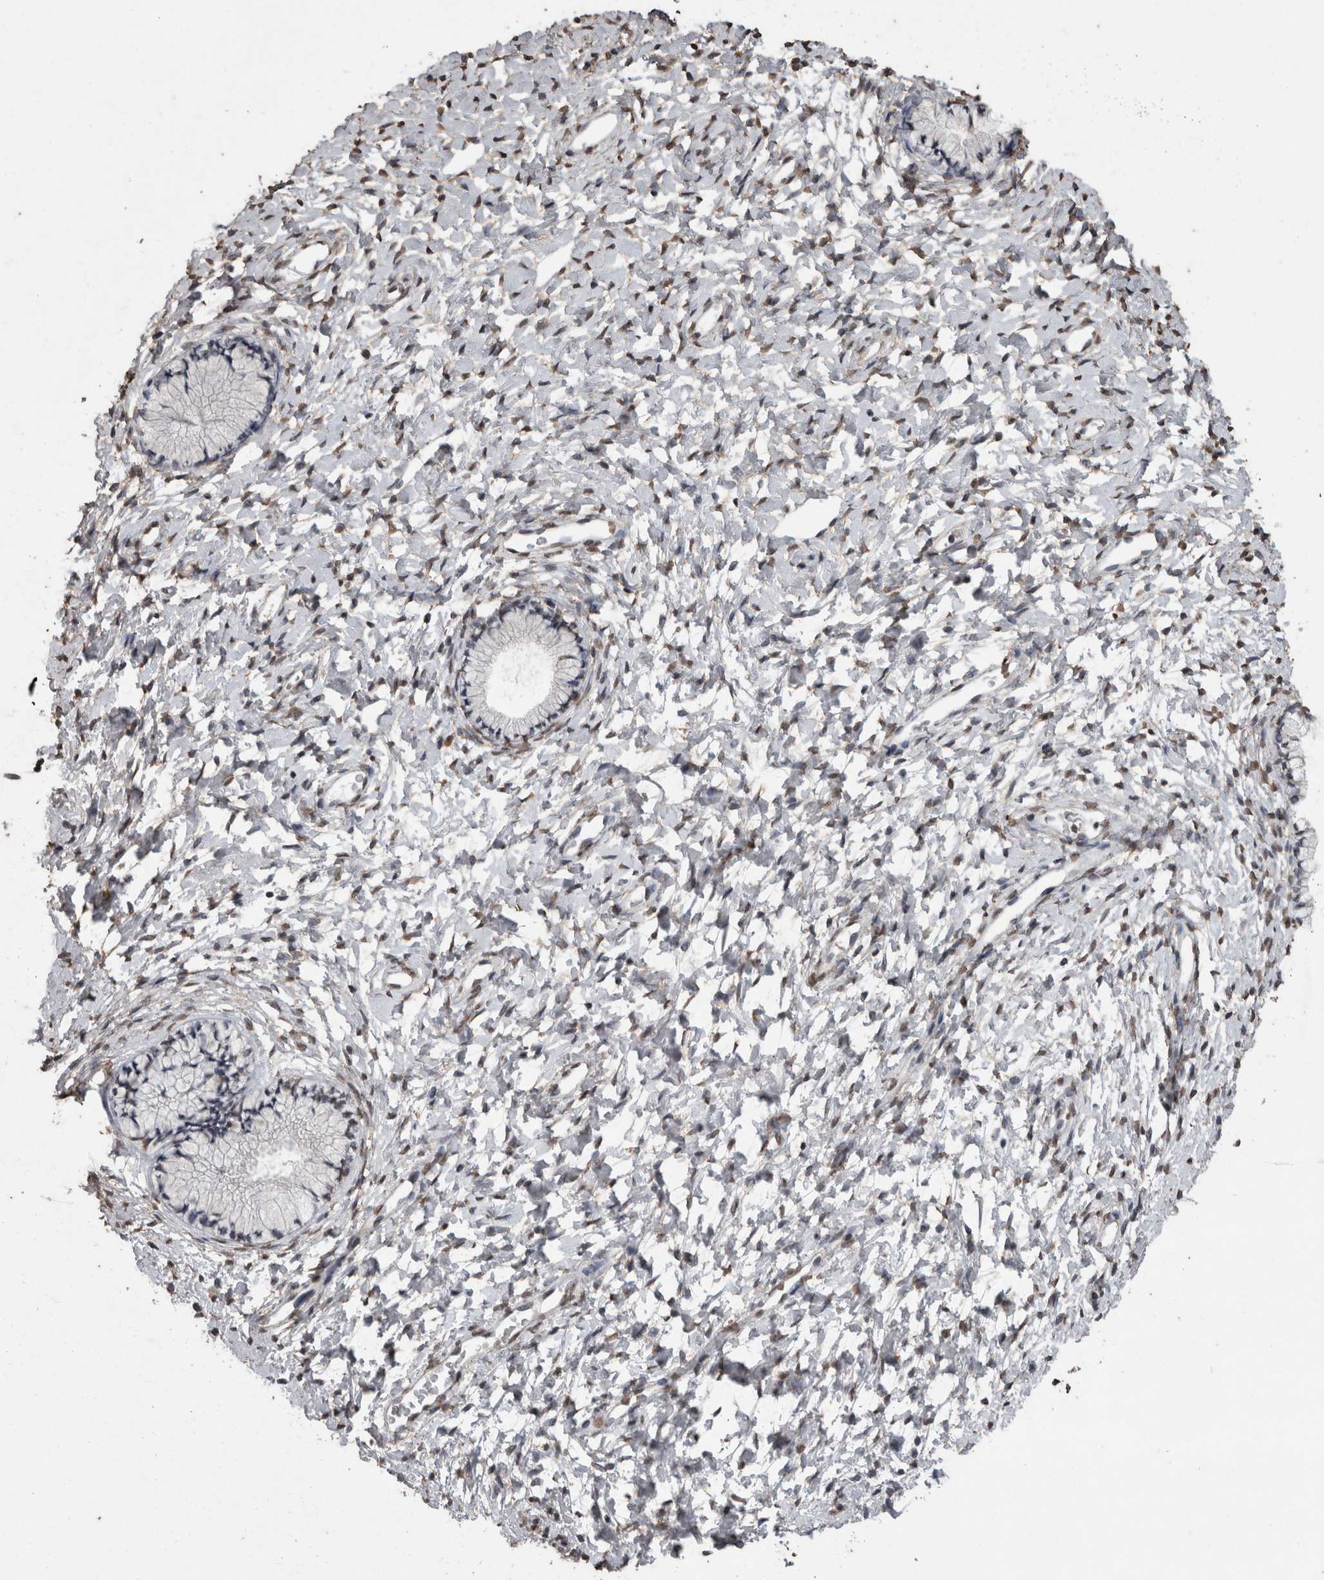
{"staining": {"intensity": "negative", "quantity": "none", "location": "none"}, "tissue": "cervix", "cell_type": "Glandular cells", "image_type": "normal", "snomed": [{"axis": "morphology", "description": "Normal tissue, NOS"}, {"axis": "topography", "description": "Cervix"}], "caption": "There is no significant expression in glandular cells of cervix. The staining was performed using DAB (3,3'-diaminobenzidine) to visualize the protein expression in brown, while the nuclei were stained in blue with hematoxylin (Magnification: 20x).", "gene": "SMAD7", "patient": {"sex": "female", "age": 72}}